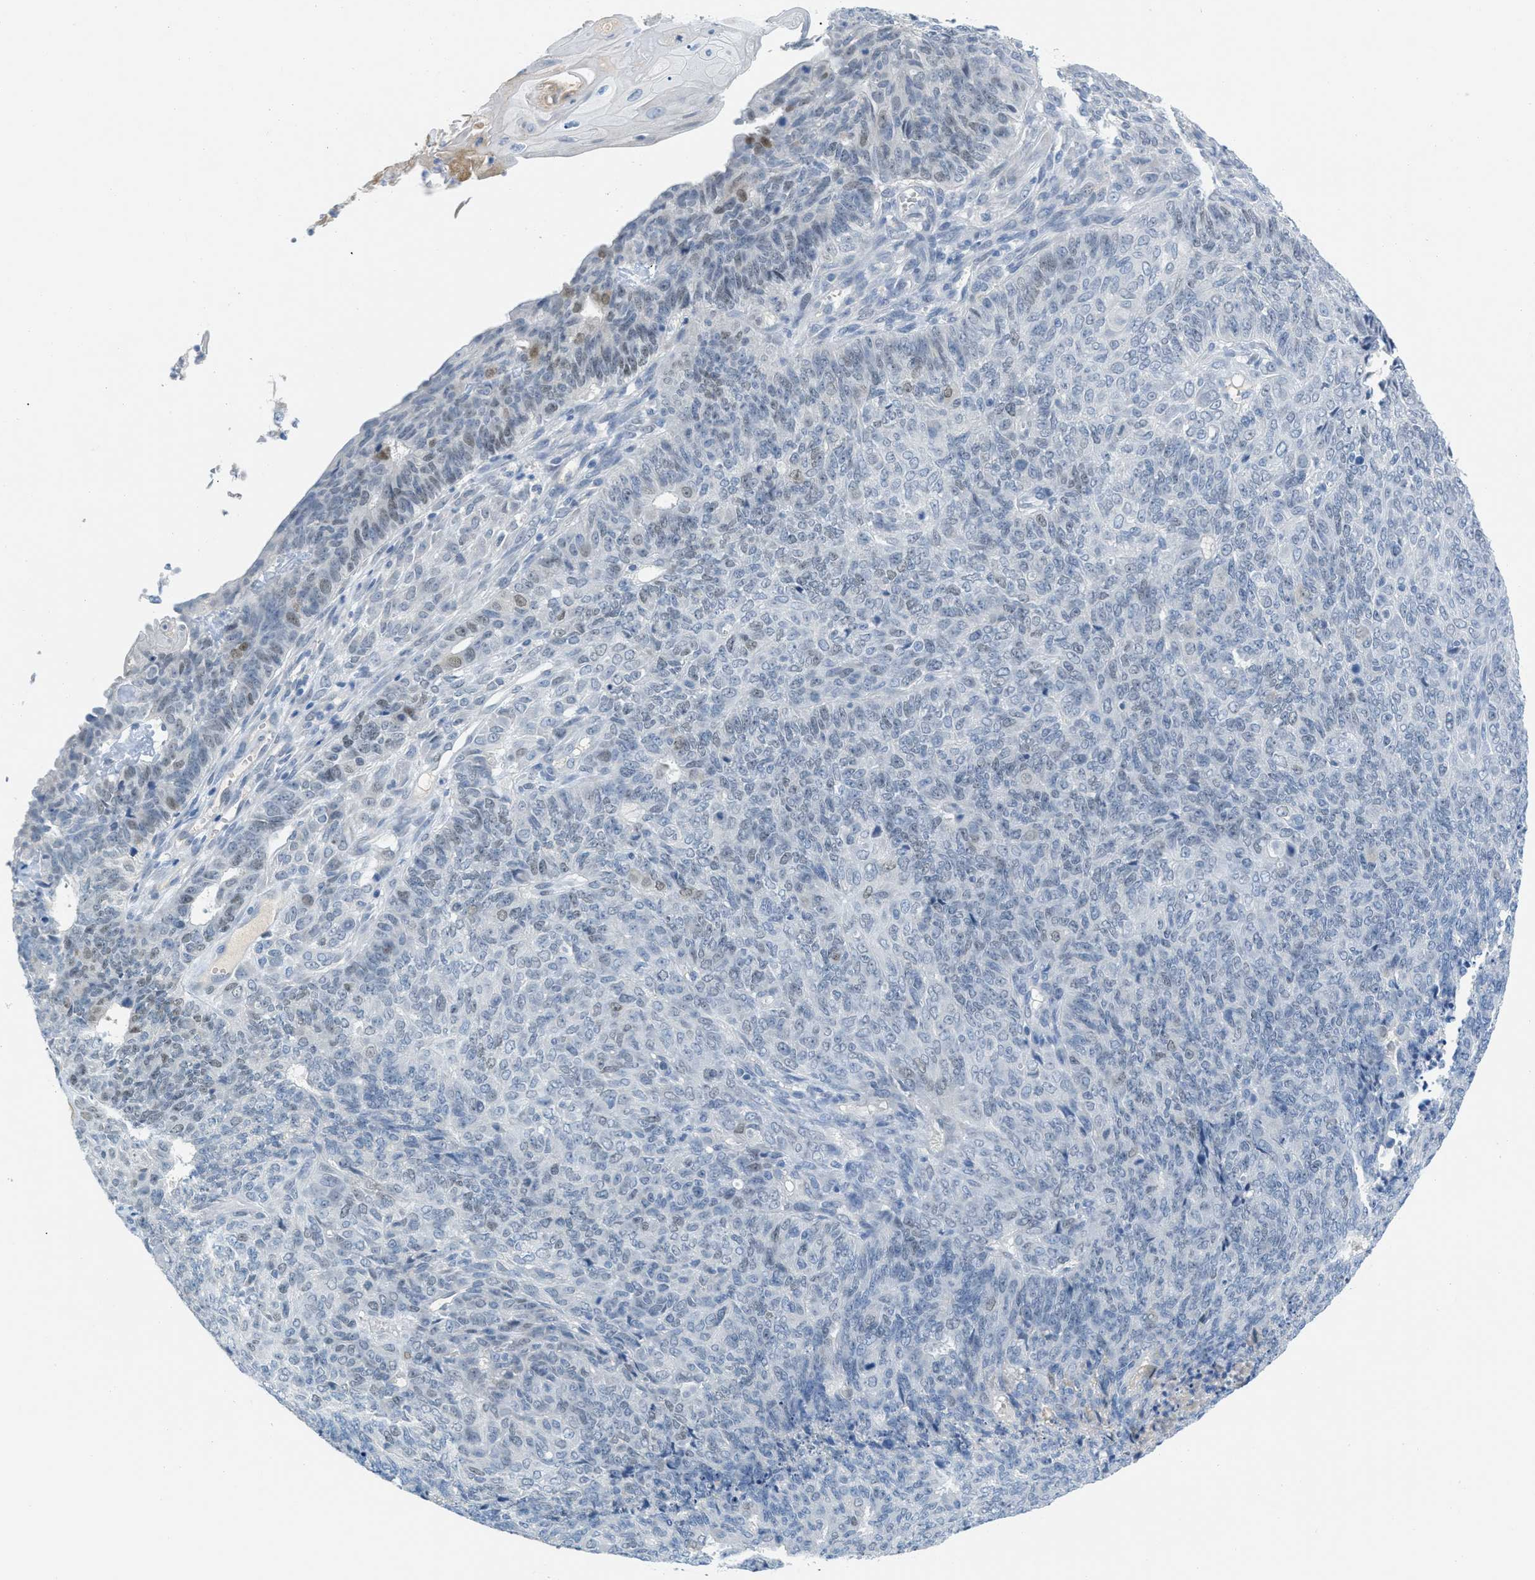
{"staining": {"intensity": "weak", "quantity": "<25%", "location": "nuclear"}, "tissue": "endometrial cancer", "cell_type": "Tumor cells", "image_type": "cancer", "snomed": [{"axis": "morphology", "description": "Adenocarcinoma, NOS"}, {"axis": "topography", "description": "Endometrium"}], "caption": "High power microscopy micrograph of an immunohistochemistry photomicrograph of endometrial cancer (adenocarcinoma), revealing no significant positivity in tumor cells.", "gene": "HSF2", "patient": {"sex": "female", "age": 32}}